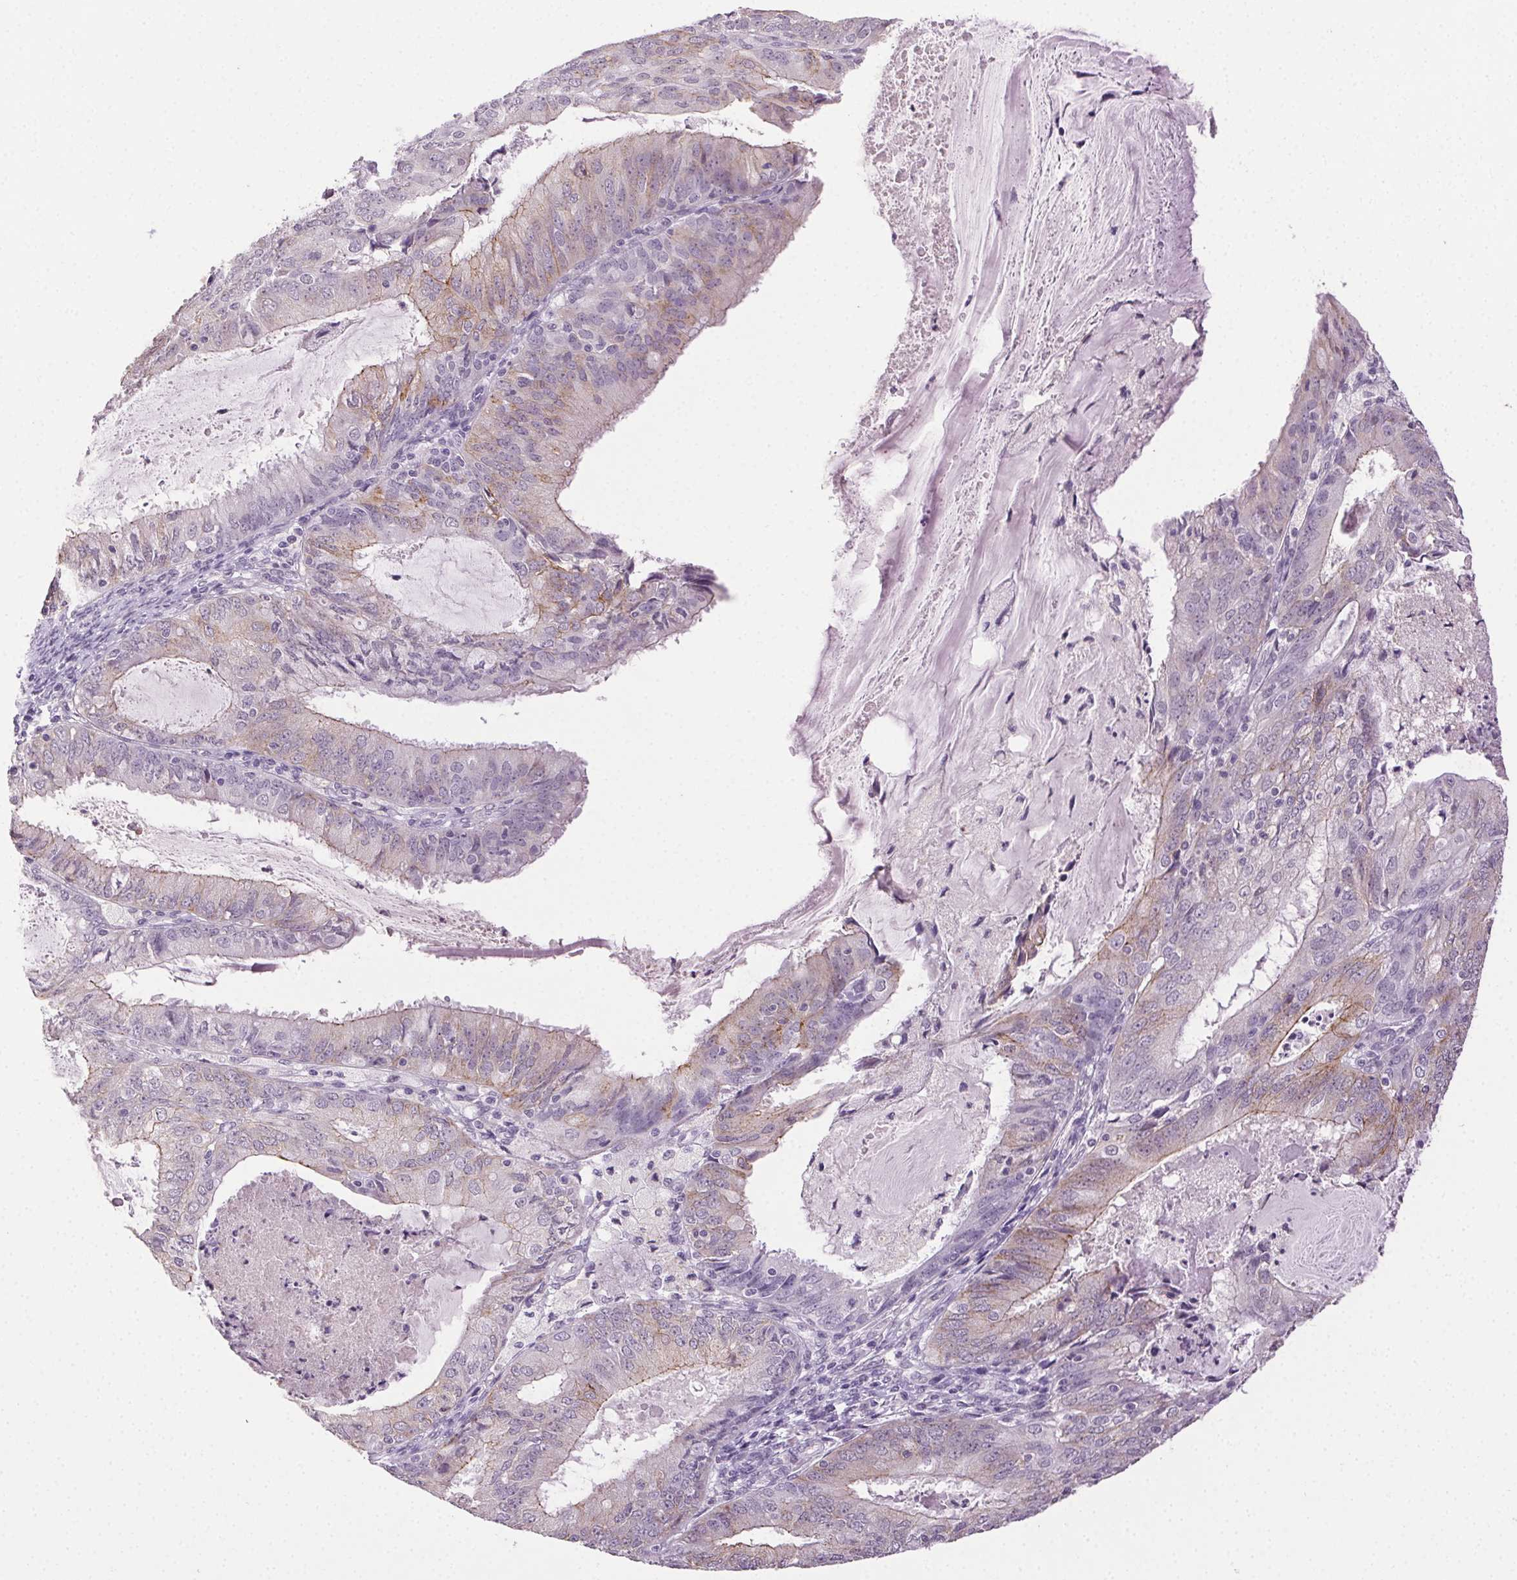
{"staining": {"intensity": "weak", "quantity": "<25%", "location": "cytoplasmic/membranous"}, "tissue": "endometrial cancer", "cell_type": "Tumor cells", "image_type": "cancer", "snomed": [{"axis": "morphology", "description": "Adenocarcinoma, NOS"}, {"axis": "topography", "description": "Endometrium"}], "caption": "Tumor cells show no significant protein expression in adenocarcinoma (endometrial).", "gene": "CLDN10", "patient": {"sex": "female", "age": 57}}